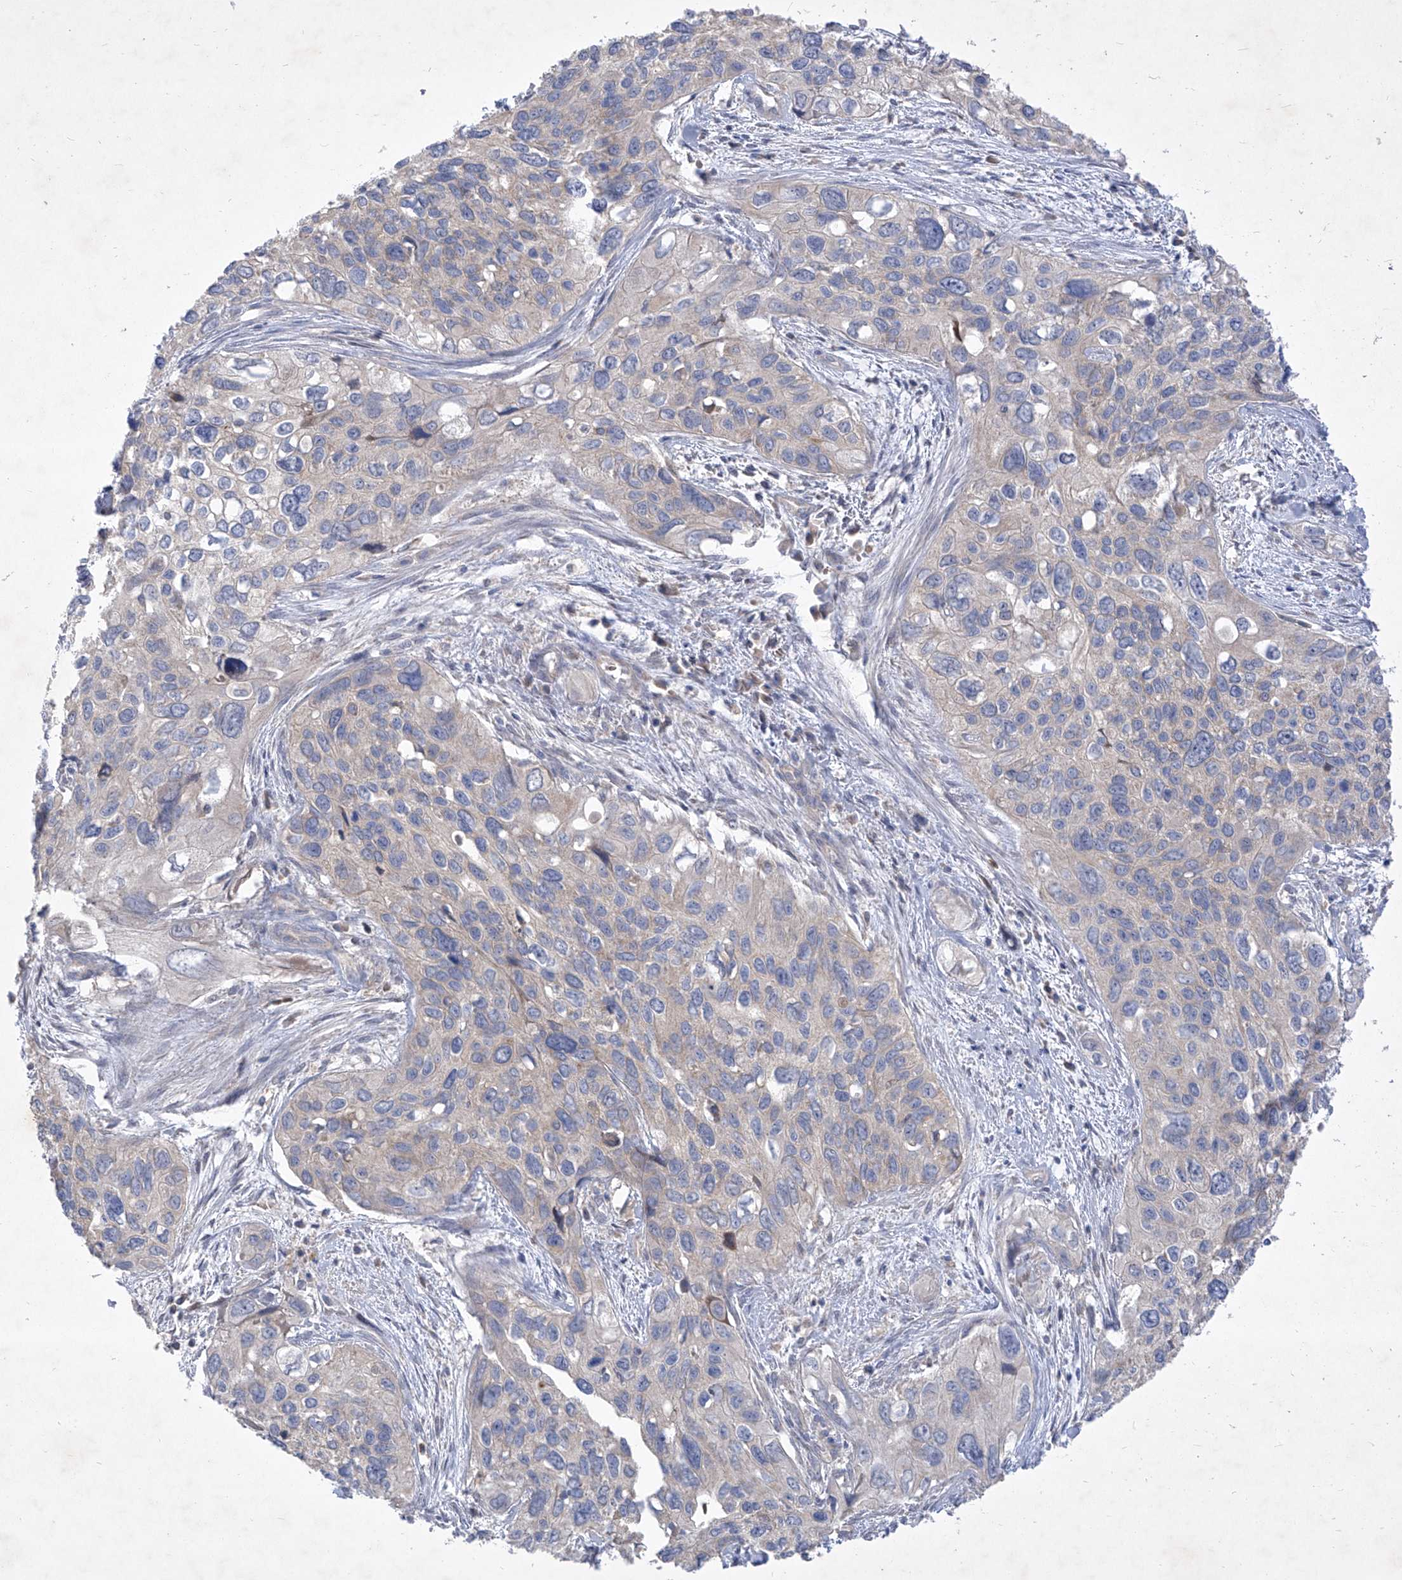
{"staining": {"intensity": "negative", "quantity": "none", "location": "none"}, "tissue": "cervical cancer", "cell_type": "Tumor cells", "image_type": "cancer", "snomed": [{"axis": "morphology", "description": "Squamous cell carcinoma, NOS"}, {"axis": "topography", "description": "Cervix"}], "caption": "DAB (3,3'-diaminobenzidine) immunohistochemical staining of squamous cell carcinoma (cervical) exhibits no significant positivity in tumor cells.", "gene": "COQ3", "patient": {"sex": "female", "age": 55}}